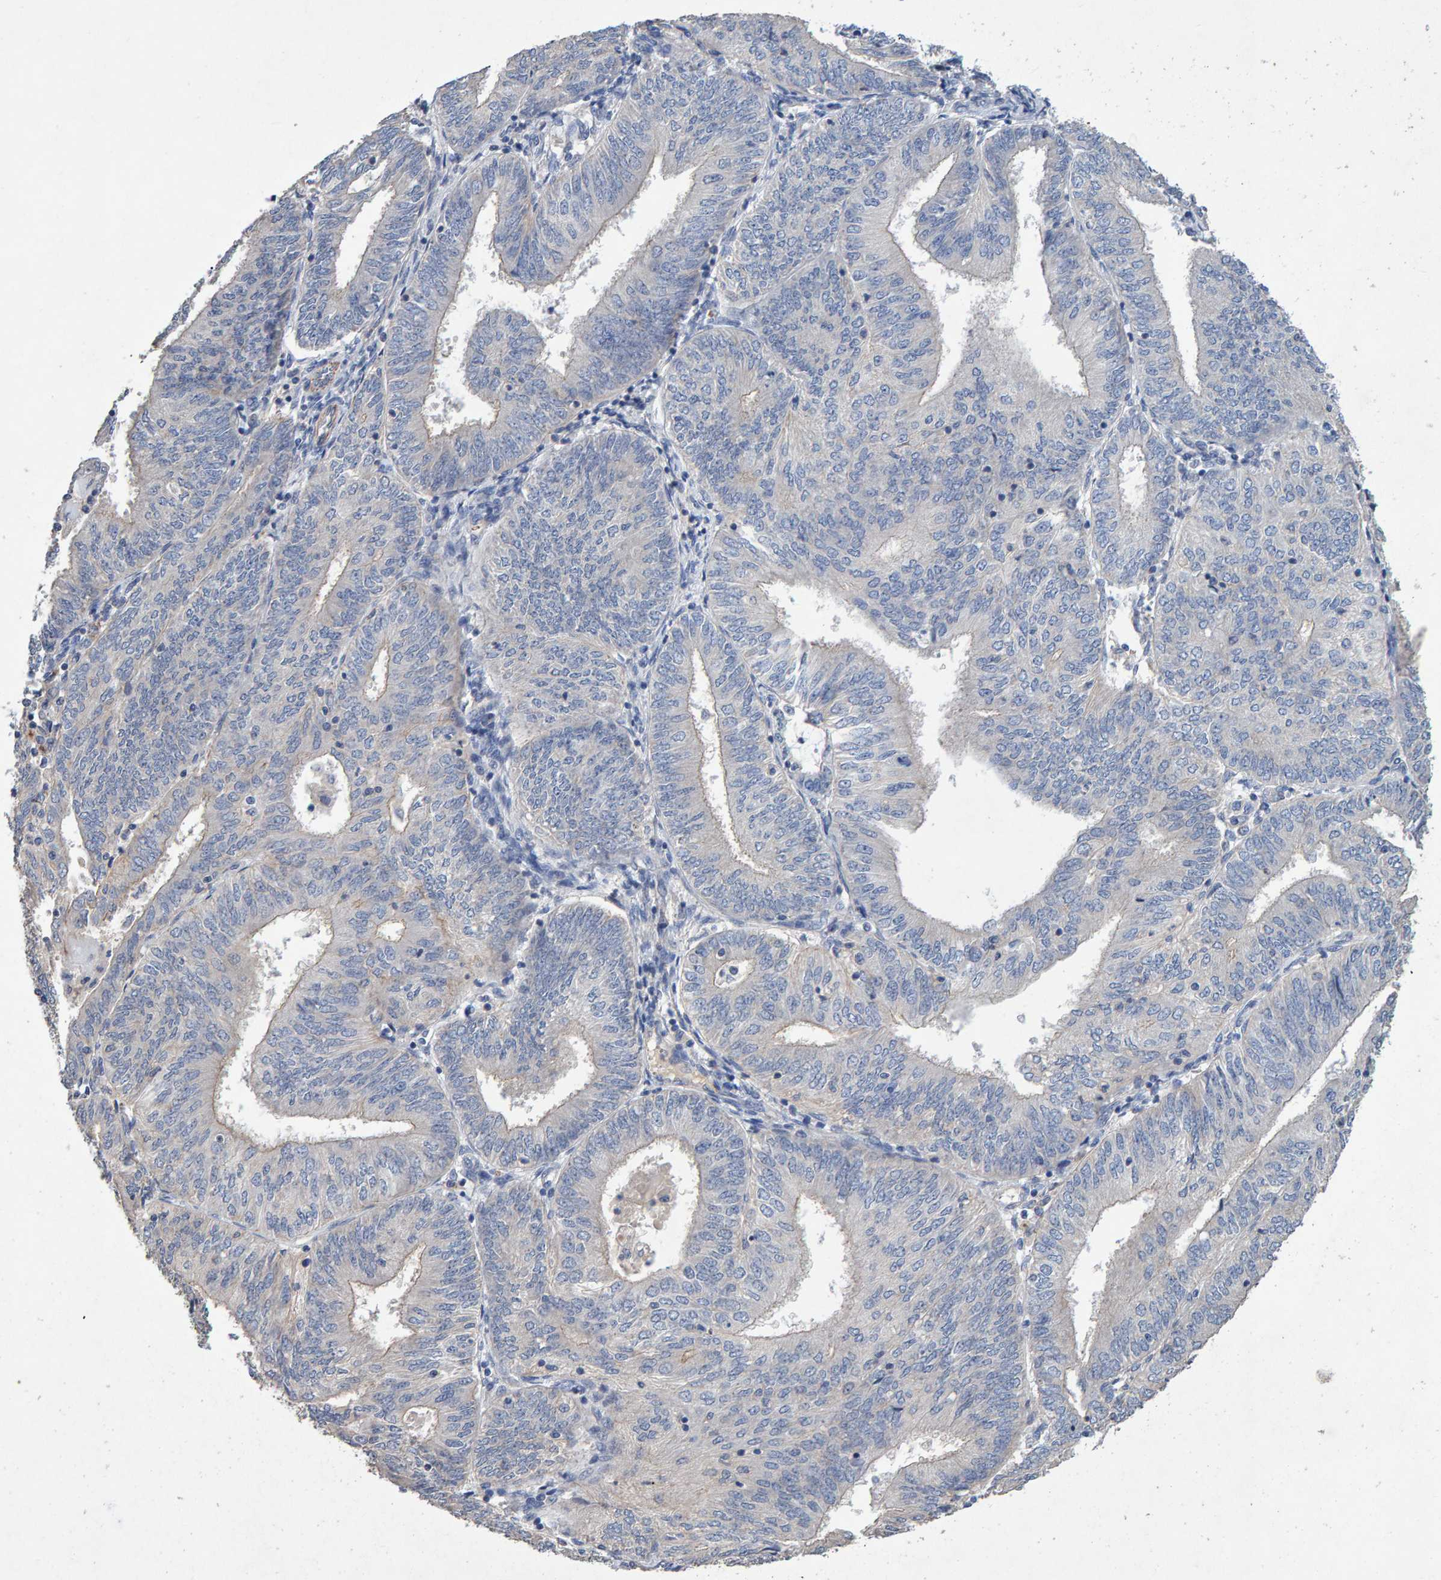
{"staining": {"intensity": "negative", "quantity": "none", "location": "none"}, "tissue": "endometrial cancer", "cell_type": "Tumor cells", "image_type": "cancer", "snomed": [{"axis": "morphology", "description": "Adenocarcinoma, NOS"}, {"axis": "topography", "description": "Endometrium"}], "caption": "A high-resolution photomicrograph shows immunohistochemistry (IHC) staining of endometrial adenocarcinoma, which demonstrates no significant positivity in tumor cells.", "gene": "EFR3A", "patient": {"sex": "female", "age": 58}}